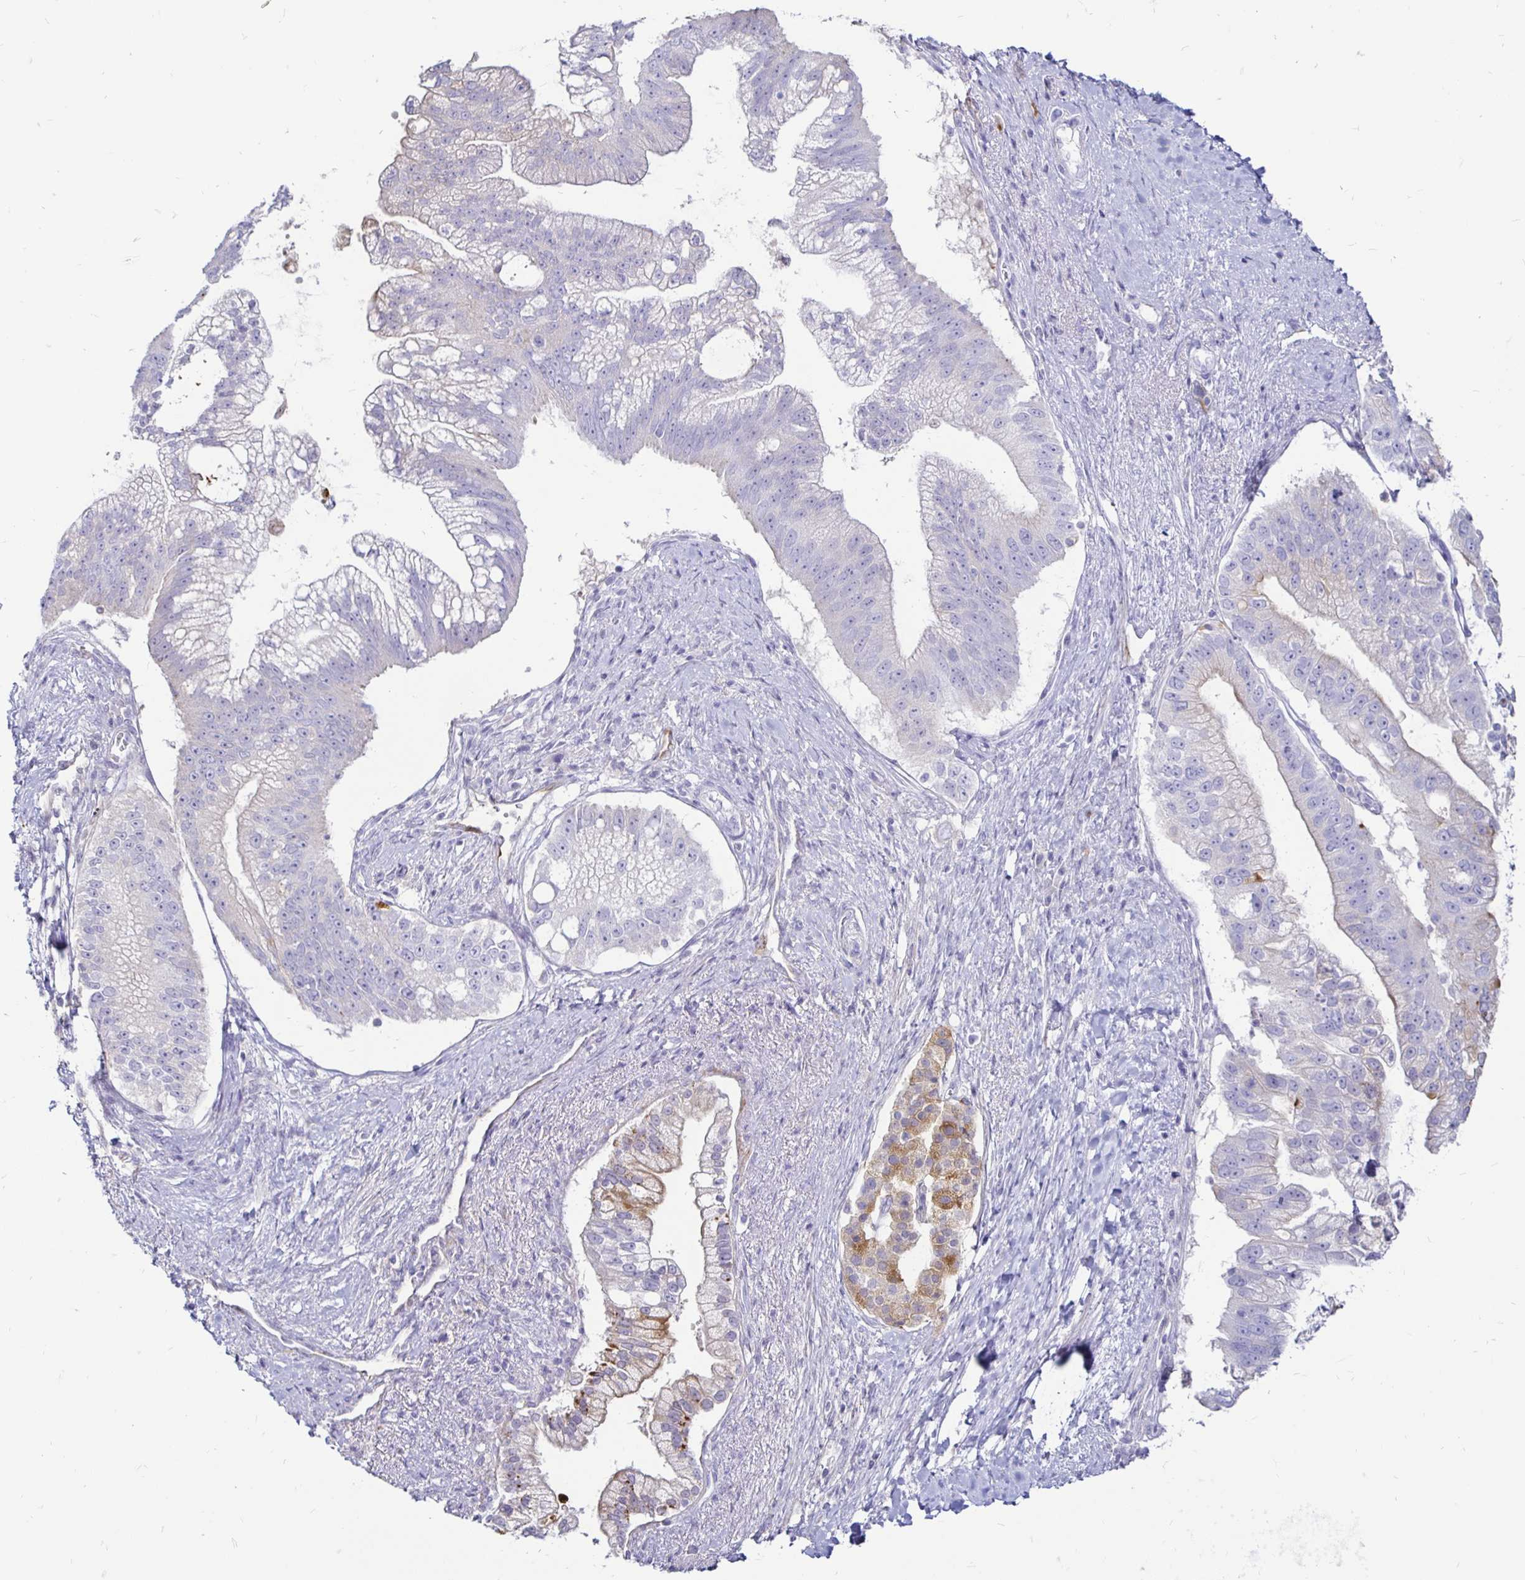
{"staining": {"intensity": "negative", "quantity": "none", "location": "none"}, "tissue": "pancreatic cancer", "cell_type": "Tumor cells", "image_type": "cancer", "snomed": [{"axis": "morphology", "description": "Adenocarcinoma, NOS"}, {"axis": "topography", "description": "Pancreas"}], "caption": "Pancreatic cancer (adenocarcinoma) was stained to show a protein in brown. There is no significant positivity in tumor cells.", "gene": "TIMP1", "patient": {"sex": "male", "age": 70}}